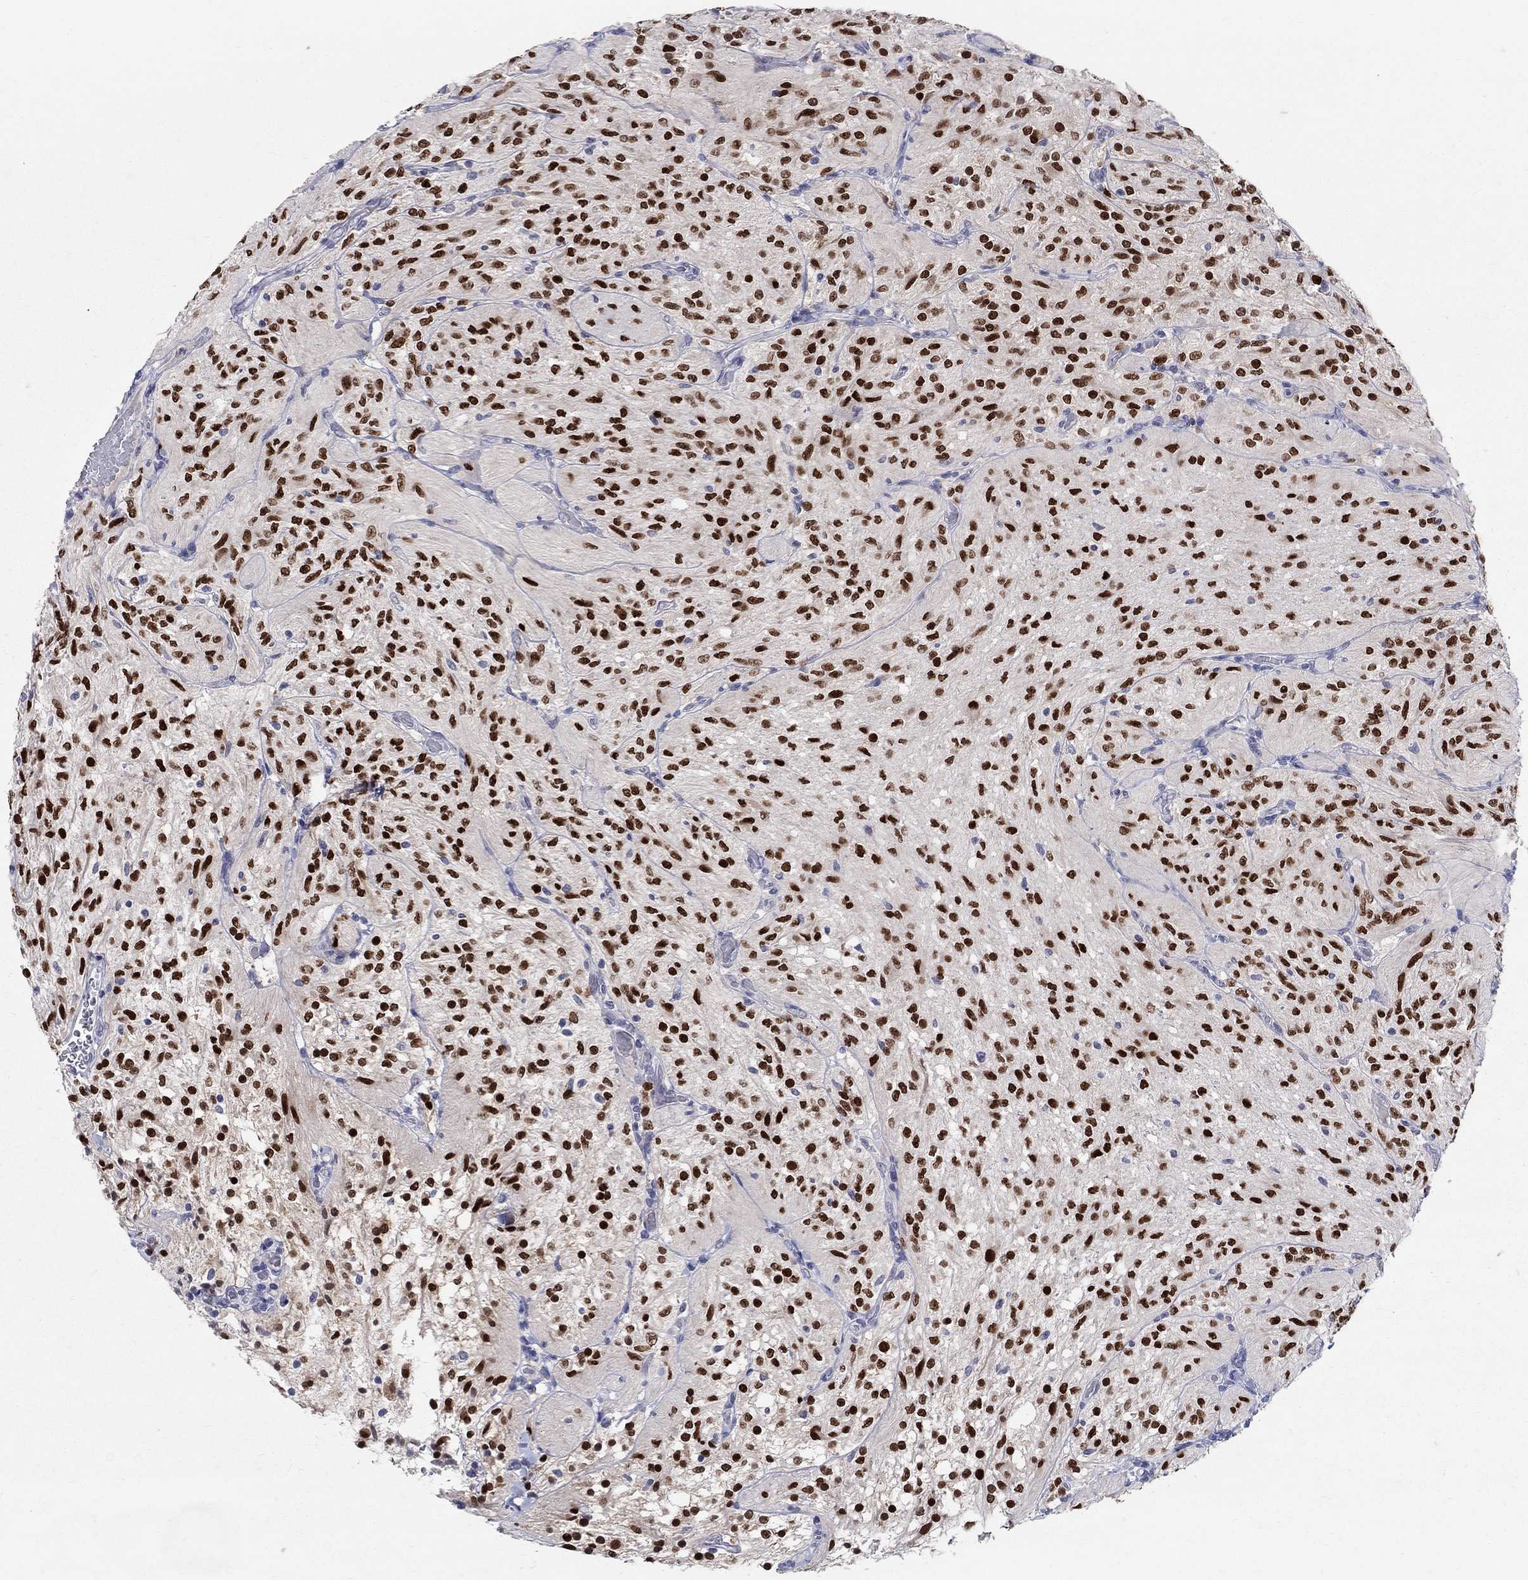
{"staining": {"intensity": "strong", "quantity": ">75%", "location": "nuclear"}, "tissue": "glioma", "cell_type": "Tumor cells", "image_type": "cancer", "snomed": [{"axis": "morphology", "description": "Glioma, malignant, Low grade"}, {"axis": "topography", "description": "Brain"}], "caption": "Immunohistochemical staining of human malignant glioma (low-grade) demonstrates strong nuclear protein positivity in approximately >75% of tumor cells.", "gene": "SOX2", "patient": {"sex": "male", "age": 3}}